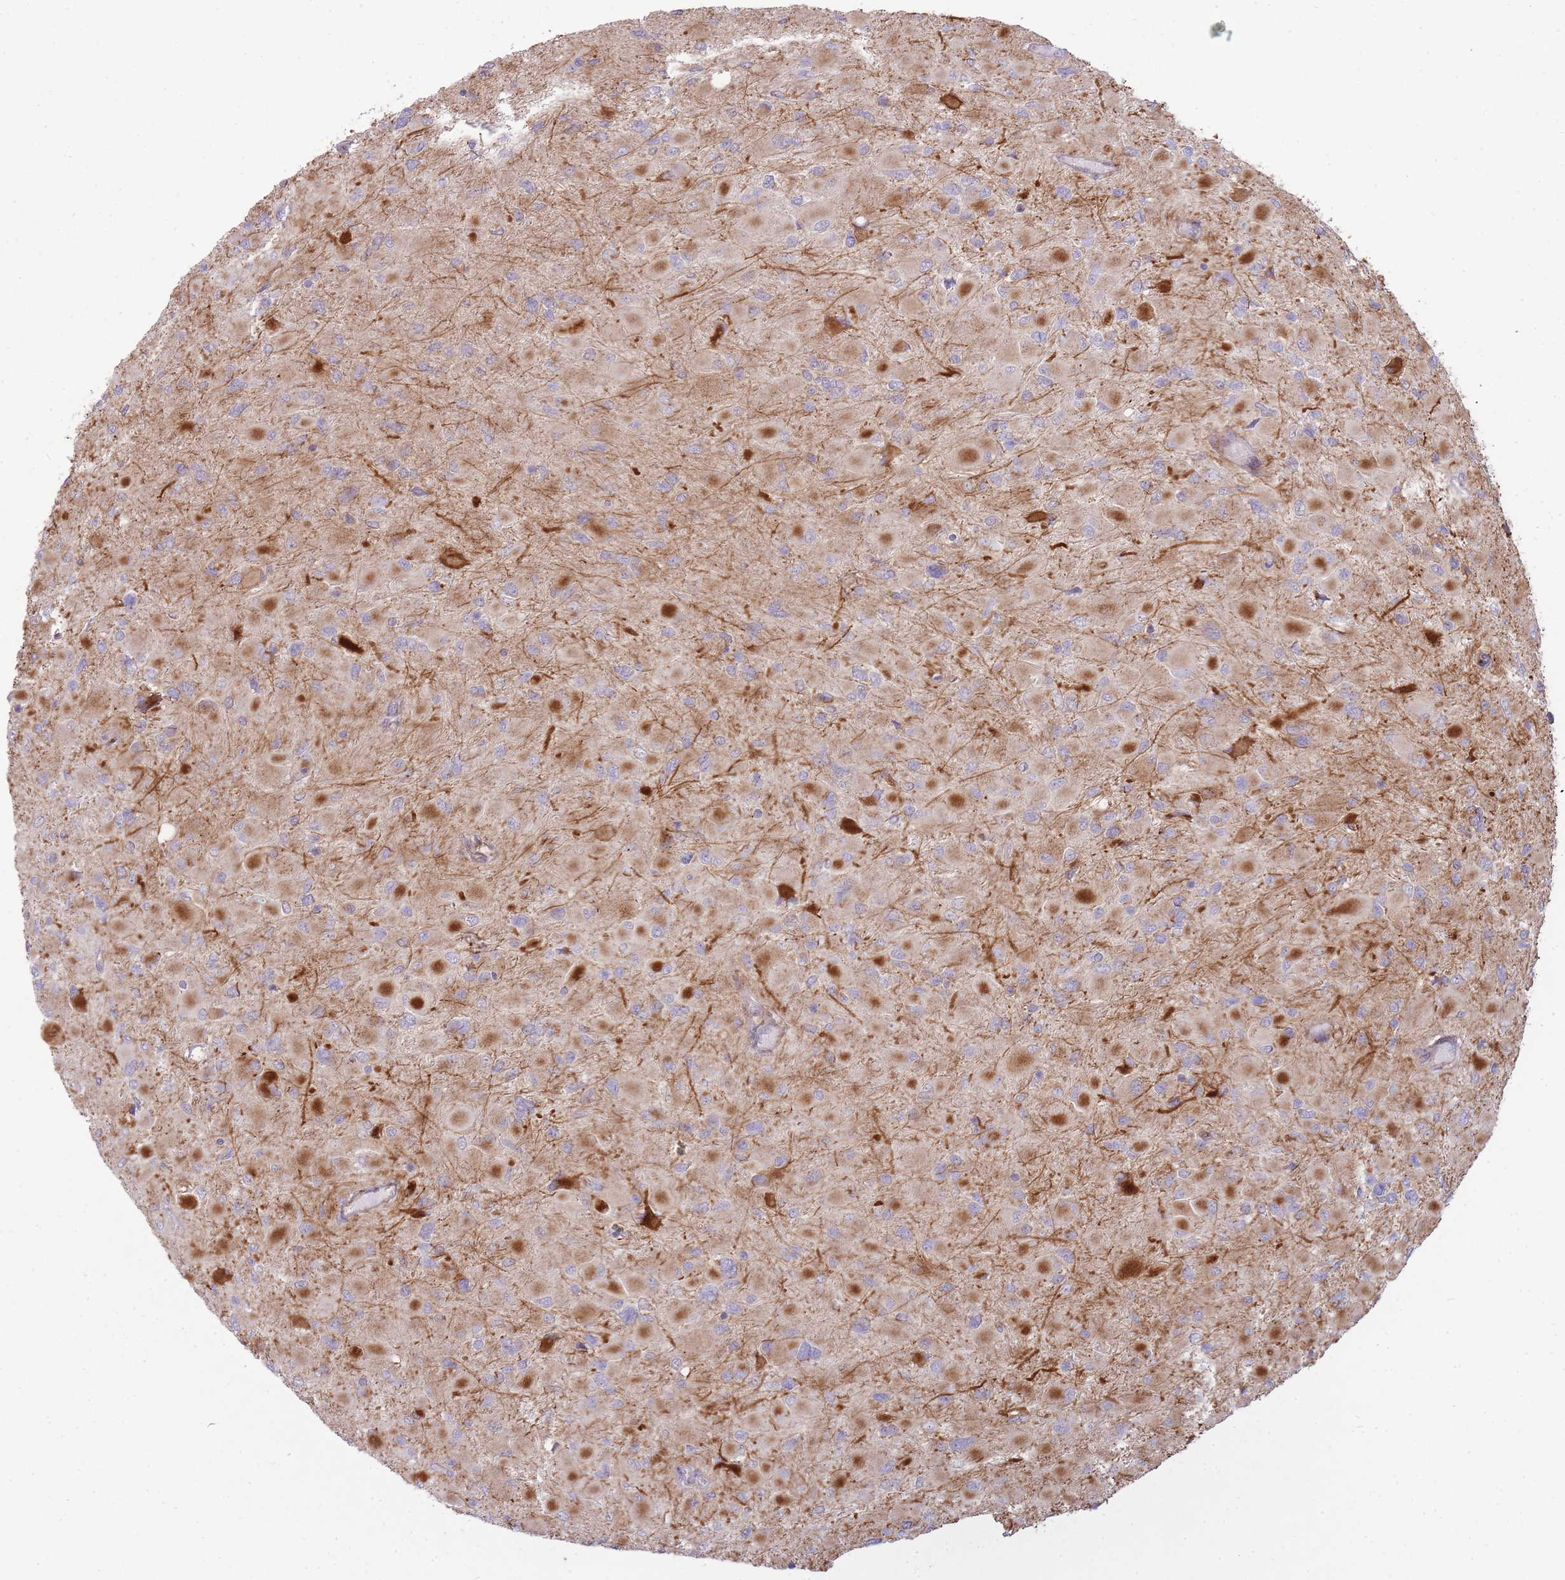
{"staining": {"intensity": "weak", "quantity": "<25%", "location": "cytoplasmic/membranous"}, "tissue": "glioma", "cell_type": "Tumor cells", "image_type": "cancer", "snomed": [{"axis": "morphology", "description": "Glioma, malignant, High grade"}, {"axis": "topography", "description": "Cerebral cortex"}], "caption": "Immunohistochemistry photomicrograph of human malignant glioma (high-grade) stained for a protein (brown), which demonstrates no staining in tumor cells.", "gene": "PPP3R2", "patient": {"sex": "female", "age": 36}}